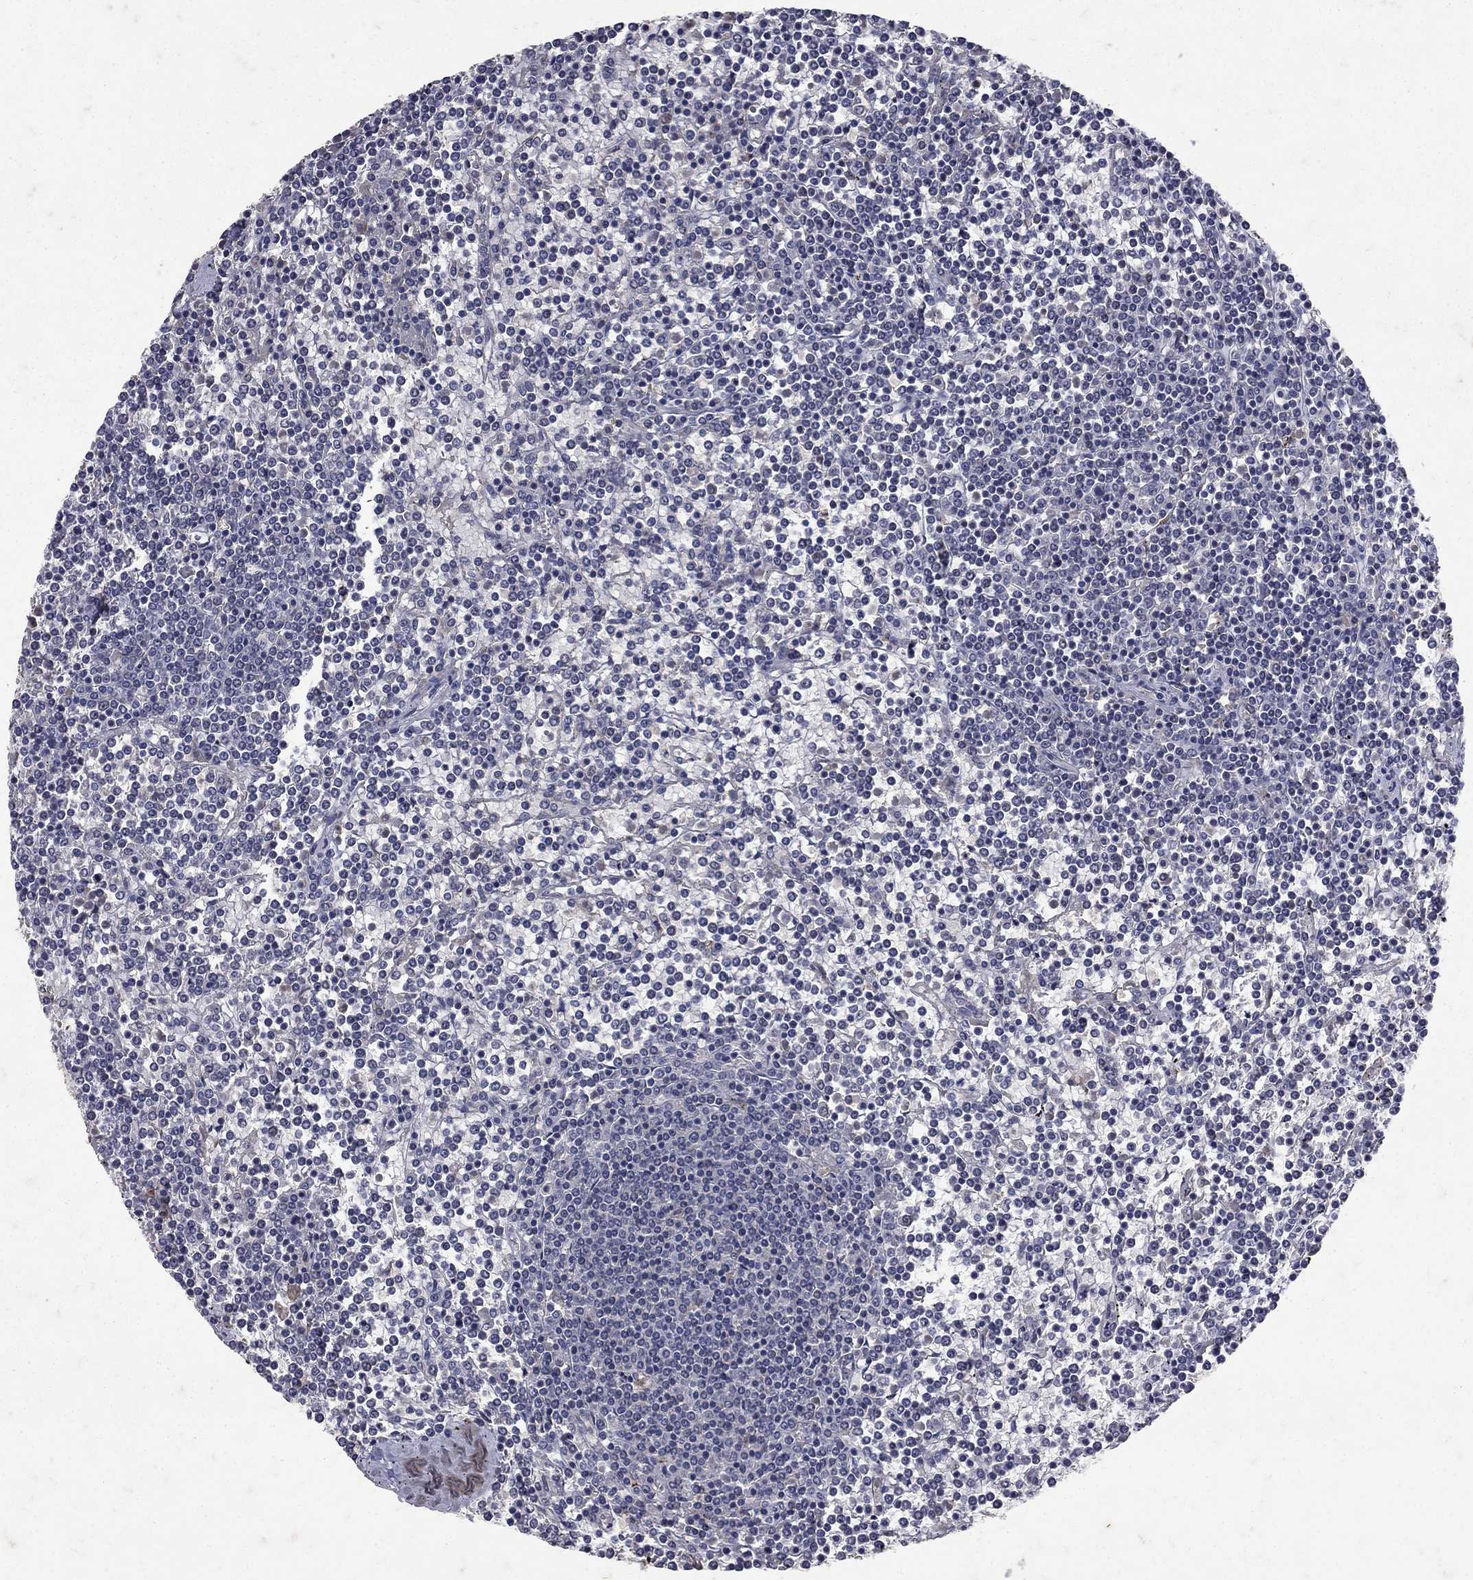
{"staining": {"intensity": "negative", "quantity": "none", "location": "none"}, "tissue": "lymphoma", "cell_type": "Tumor cells", "image_type": "cancer", "snomed": [{"axis": "morphology", "description": "Malignant lymphoma, non-Hodgkin's type, Low grade"}, {"axis": "topography", "description": "Spleen"}], "caption": "Image shows no protein expression in tumor cells of malignant lymphoma, non-Hodgkin's type (low-grade) tissue. (Brightfield microscopy of DAB immunohistochemistry (IHC) at high magnification).", "gene": "NPC2", "patient": {"sex": "female", "age": 19}}